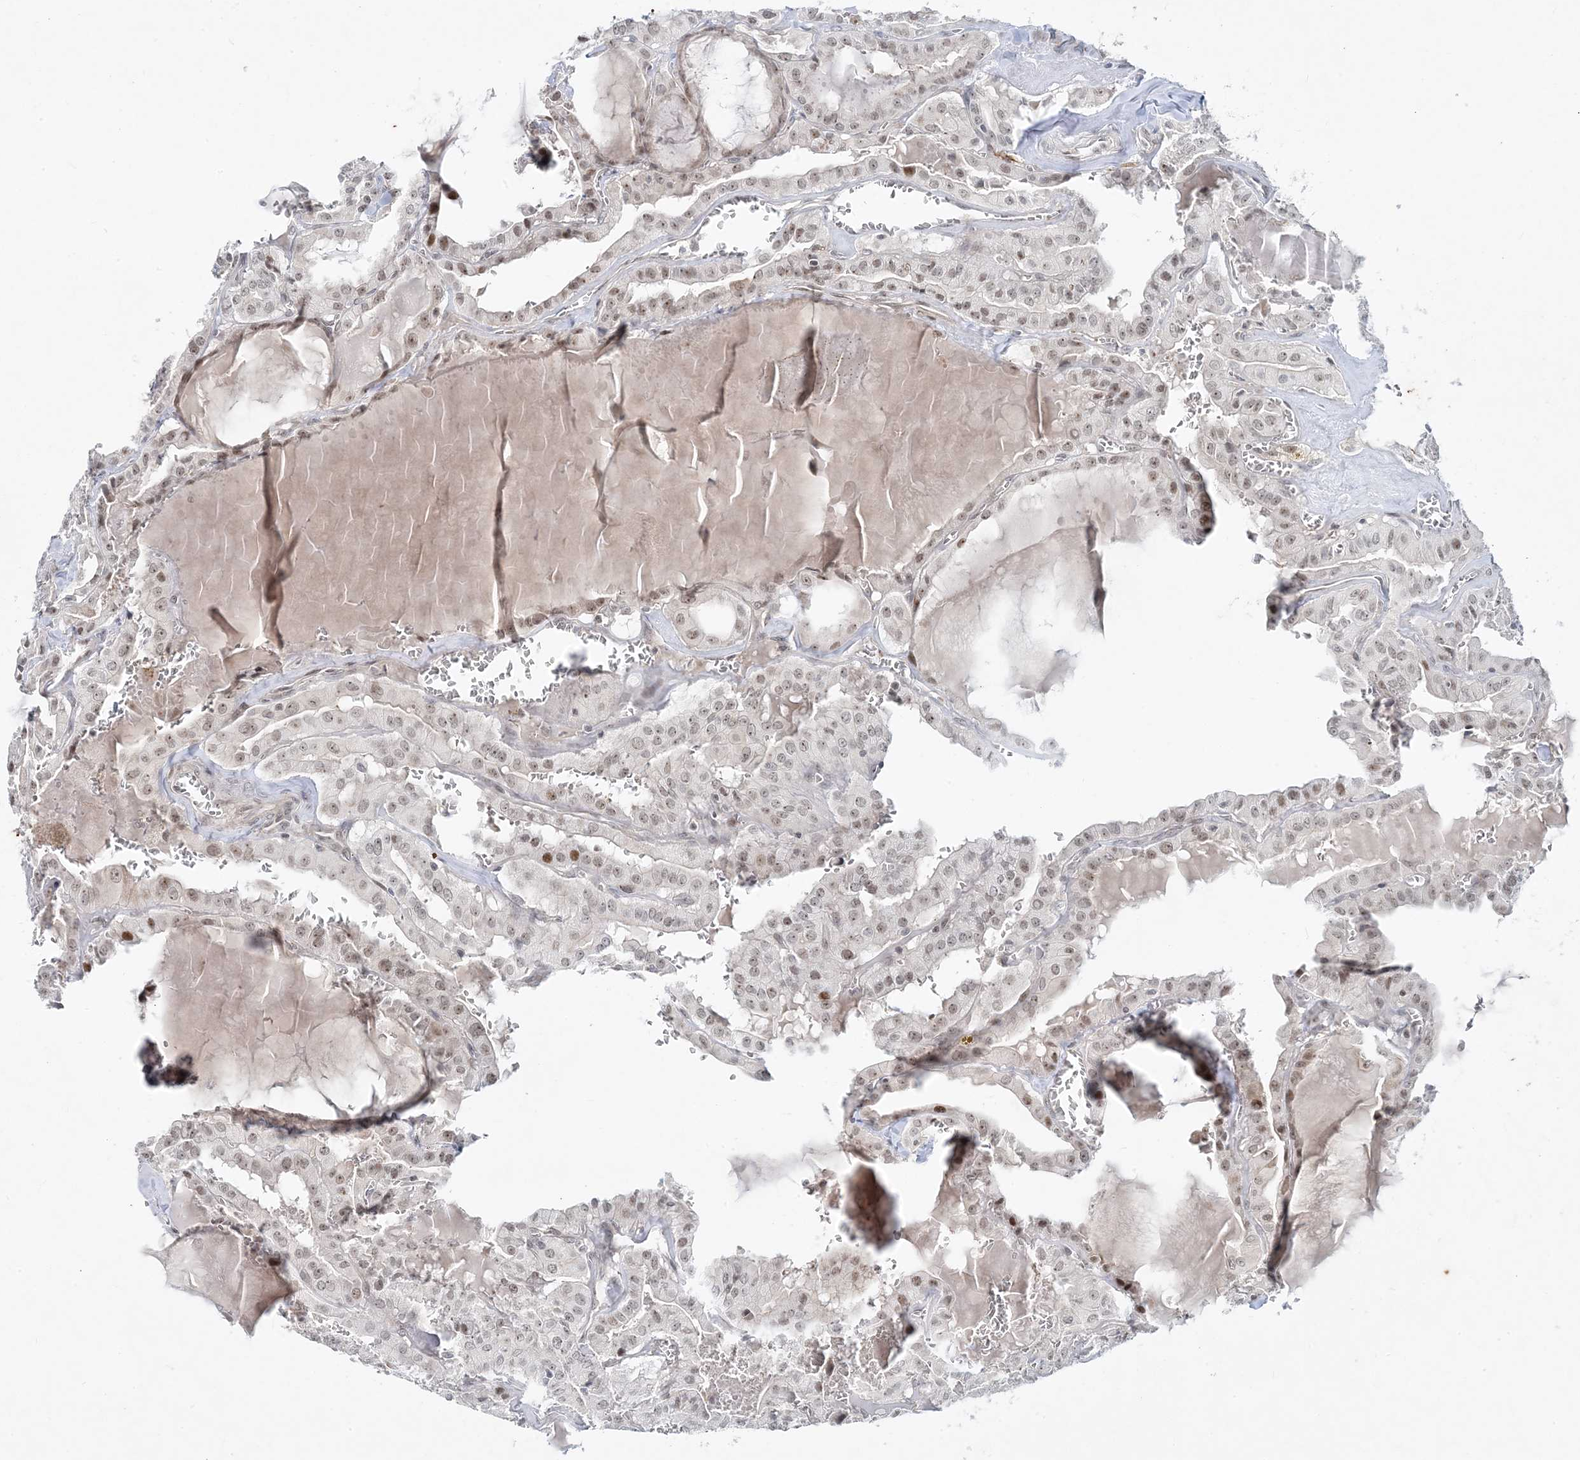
{"staining": {"intensity": "moderate", "quantity": "25%-75%", "location": "nuclear"}, "tissue": "thyroid cancer", "cell_type": "Tumor cells", "image_type": "cancer", "snomed": [{"axis": "morphology", "description": "Papillary adenocarcinoma, NOS"}, {"axis": "topography", "description": "Thyroid gland"}], "caption": "Immunohistochemistry (IHC) histopathology image of neoplastic tissue: thyroid cancer (papillary adenocarcinoma) stained using immunohistochemistry shows medium levels of moderate protein expression localized specifically in the nuclear of tumor cells, appearing as a nuclear brown color.", "gene": "LEXM", "patient": {"sex": "male", "age": 52}}